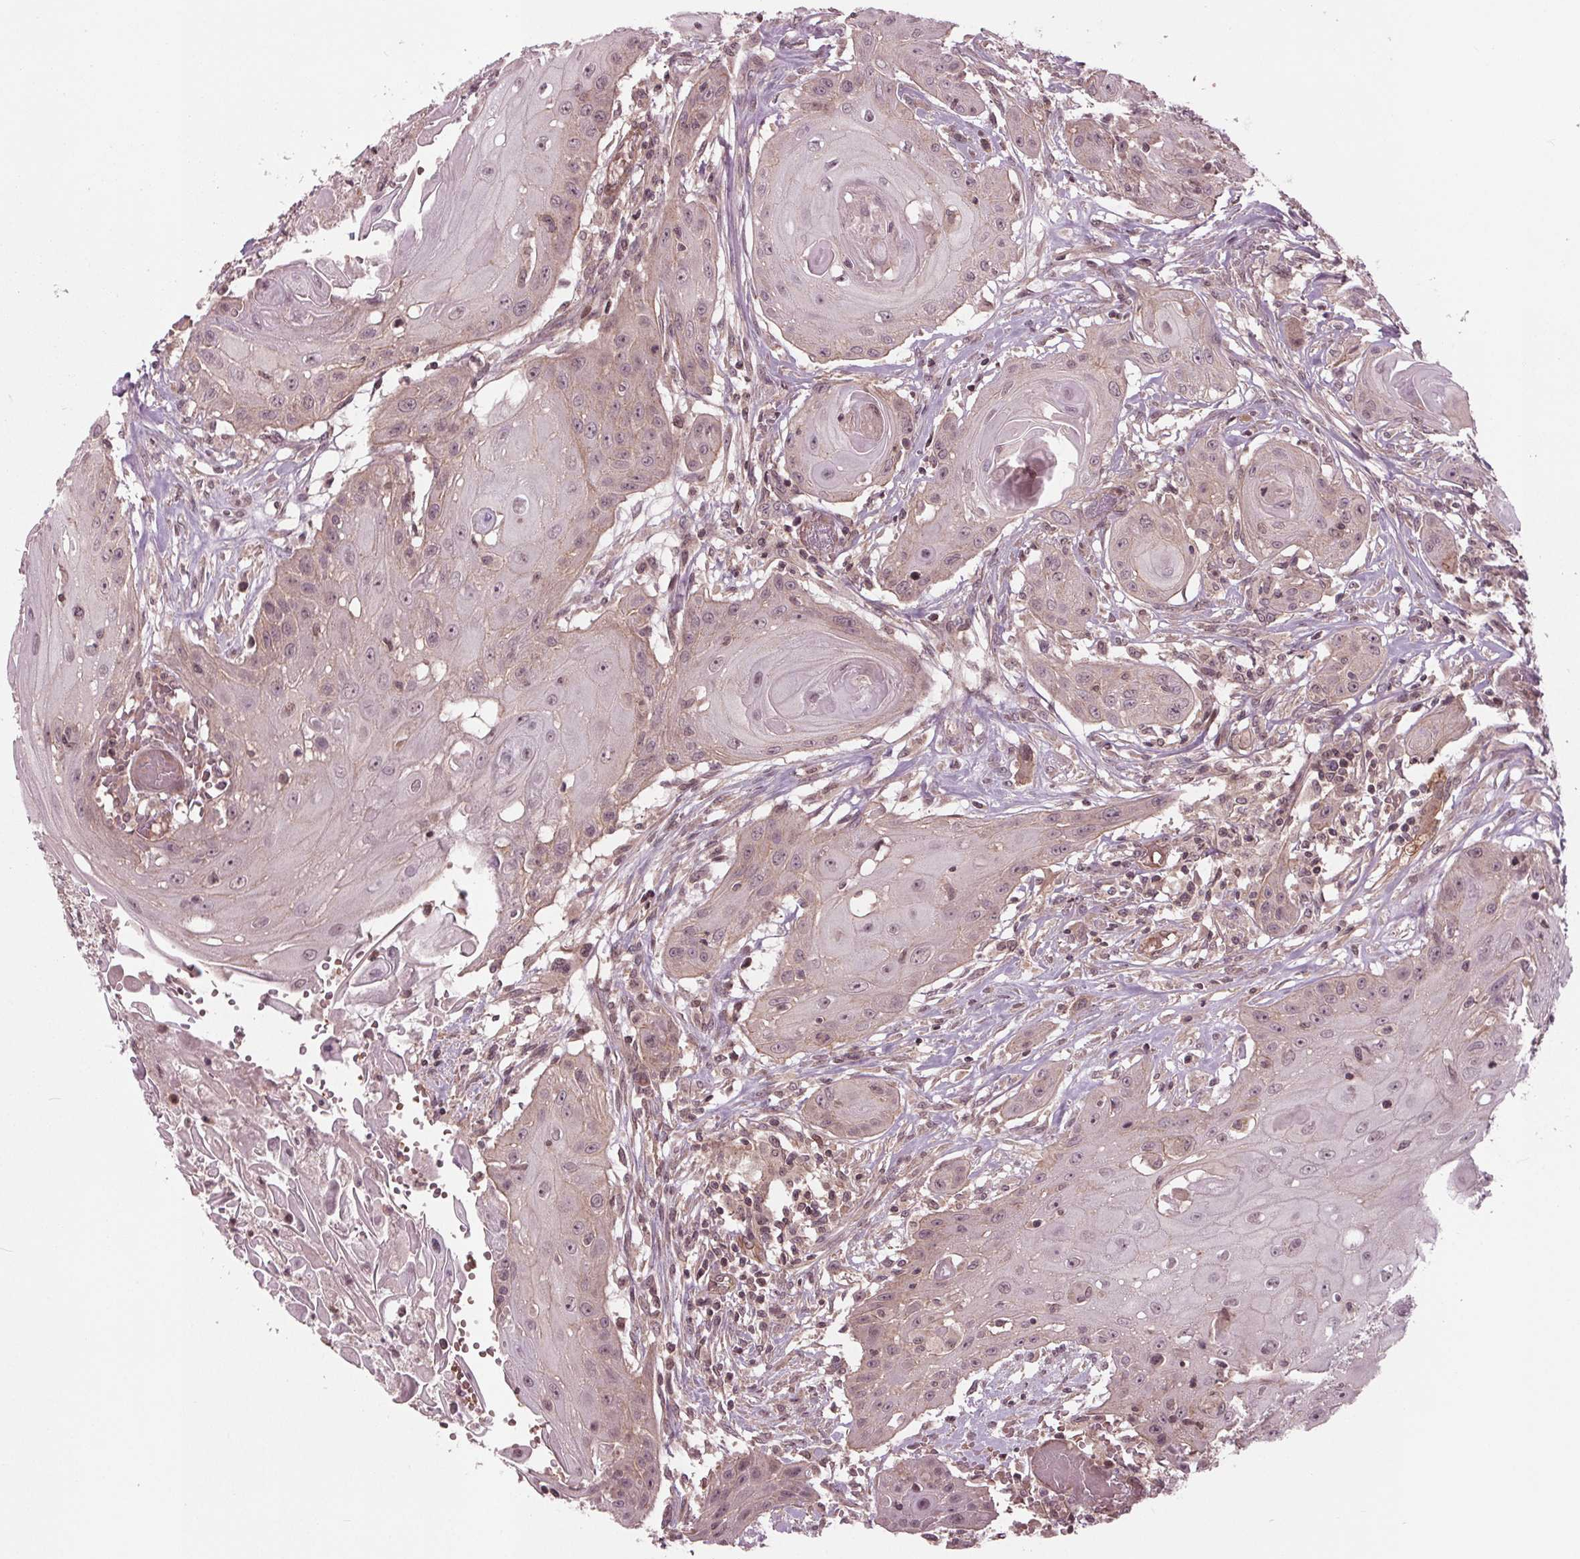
{"staining": {"intensity": "weak", "quantity": "25%-75%", "location": "cytoplasmic/membranous,nuclear"}, "tissue": "head and neck cancer", "cell_type": "Tumor cells", "image_type": "cancer", "snomed": [{"axis": "morphology", "description": "Squamous cell carcinoma, NOS"}, {"axis": "topography", "description": "Oral tissue"}, {"axis": "topography", "description": "Head-Neck"}, {"axis": "topography", "description": "Neck, NOS"}], "caption": "Immunohistochemical staining of human head and neck cancer (squamous cell carcinoma) shows low levels of weak cytoplasmic/membranous and nuclear protein staining in approximately 25%-75% of tumor cells.", "gene": "BTBD1", "patient": {"sex": "female", "age": 55}}